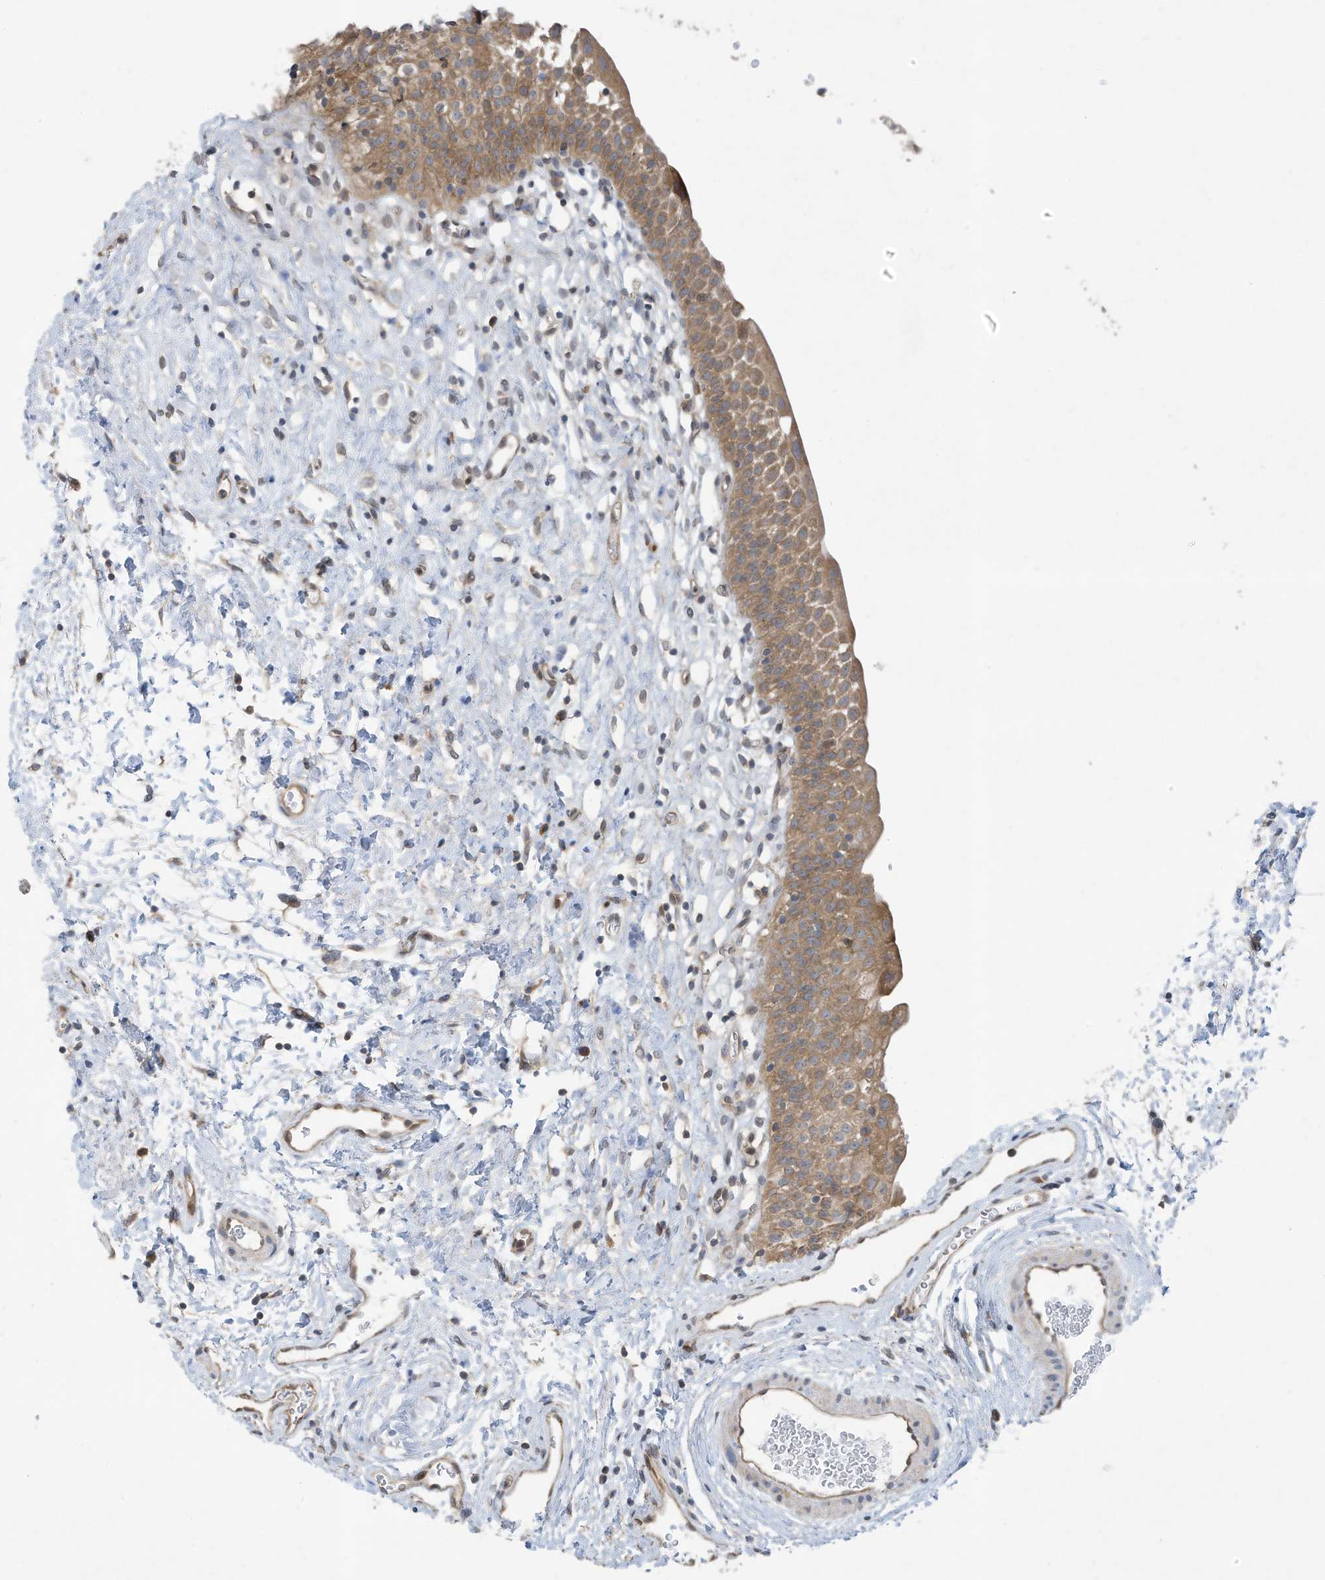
{"staining": {"intensity": "moderate", "quantity": ">75%", "location": "cytoplasmic/membranous"}, "tissue": "urinary bladder", "cell_type": "Urothelial cells", "image_type": "normal", "snomed": [{"axis": "morphology", "description": "Normal tissue, NOS"}, {"axis": "topography", "description": "Urinary bladder"}], "caption": "The histopathology image shows a brown stain indicating the presence of a protein in the cytoplasmic/membranous of urothelial cells in urinary bladder.", "gene": "USE1", "patient": {"sex": "male", "age": 51}}